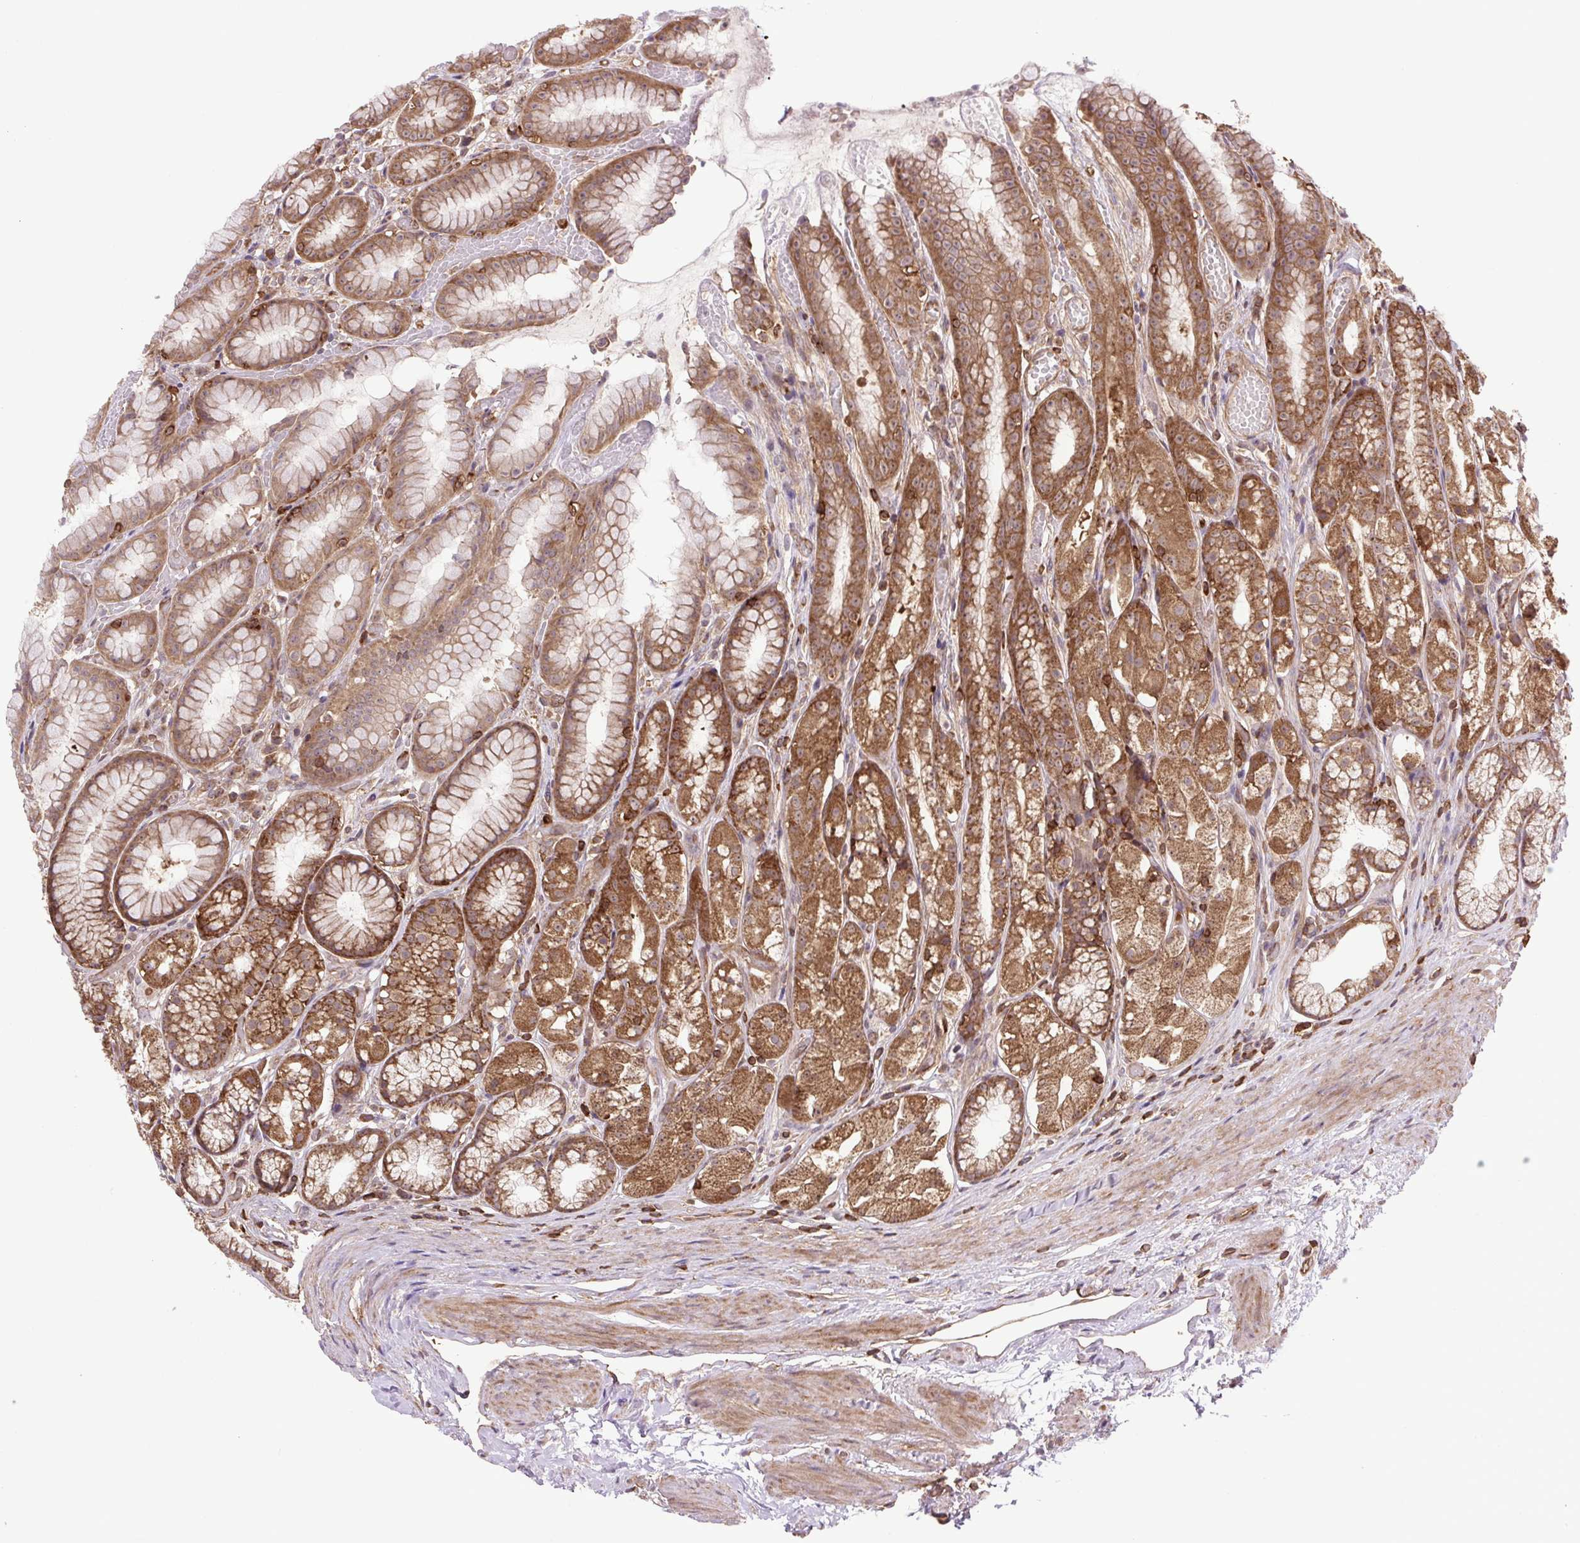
{"staining": {"intensity": "strong", "quantity": ">75%", "location": "cytoplasmic/membranous"}, "tissue": "stomach", "cell_type": "Glandular cells", "image_type": "normal", "snomed": [{"axis": "morphology", "description": "Normal tissue, NOS"}, {"axis": "topography", "description": "Smooth muscle"}, {"axis": "topography", "description": "Stomach"}], "caption": "Protein staining exhibits strong cytoplasmic/membranous staining in approximately >75% of glandular cells in unremarkable stomach.", "gene": "PLCG1", "patient": {"sex": "male", "age": 70}}